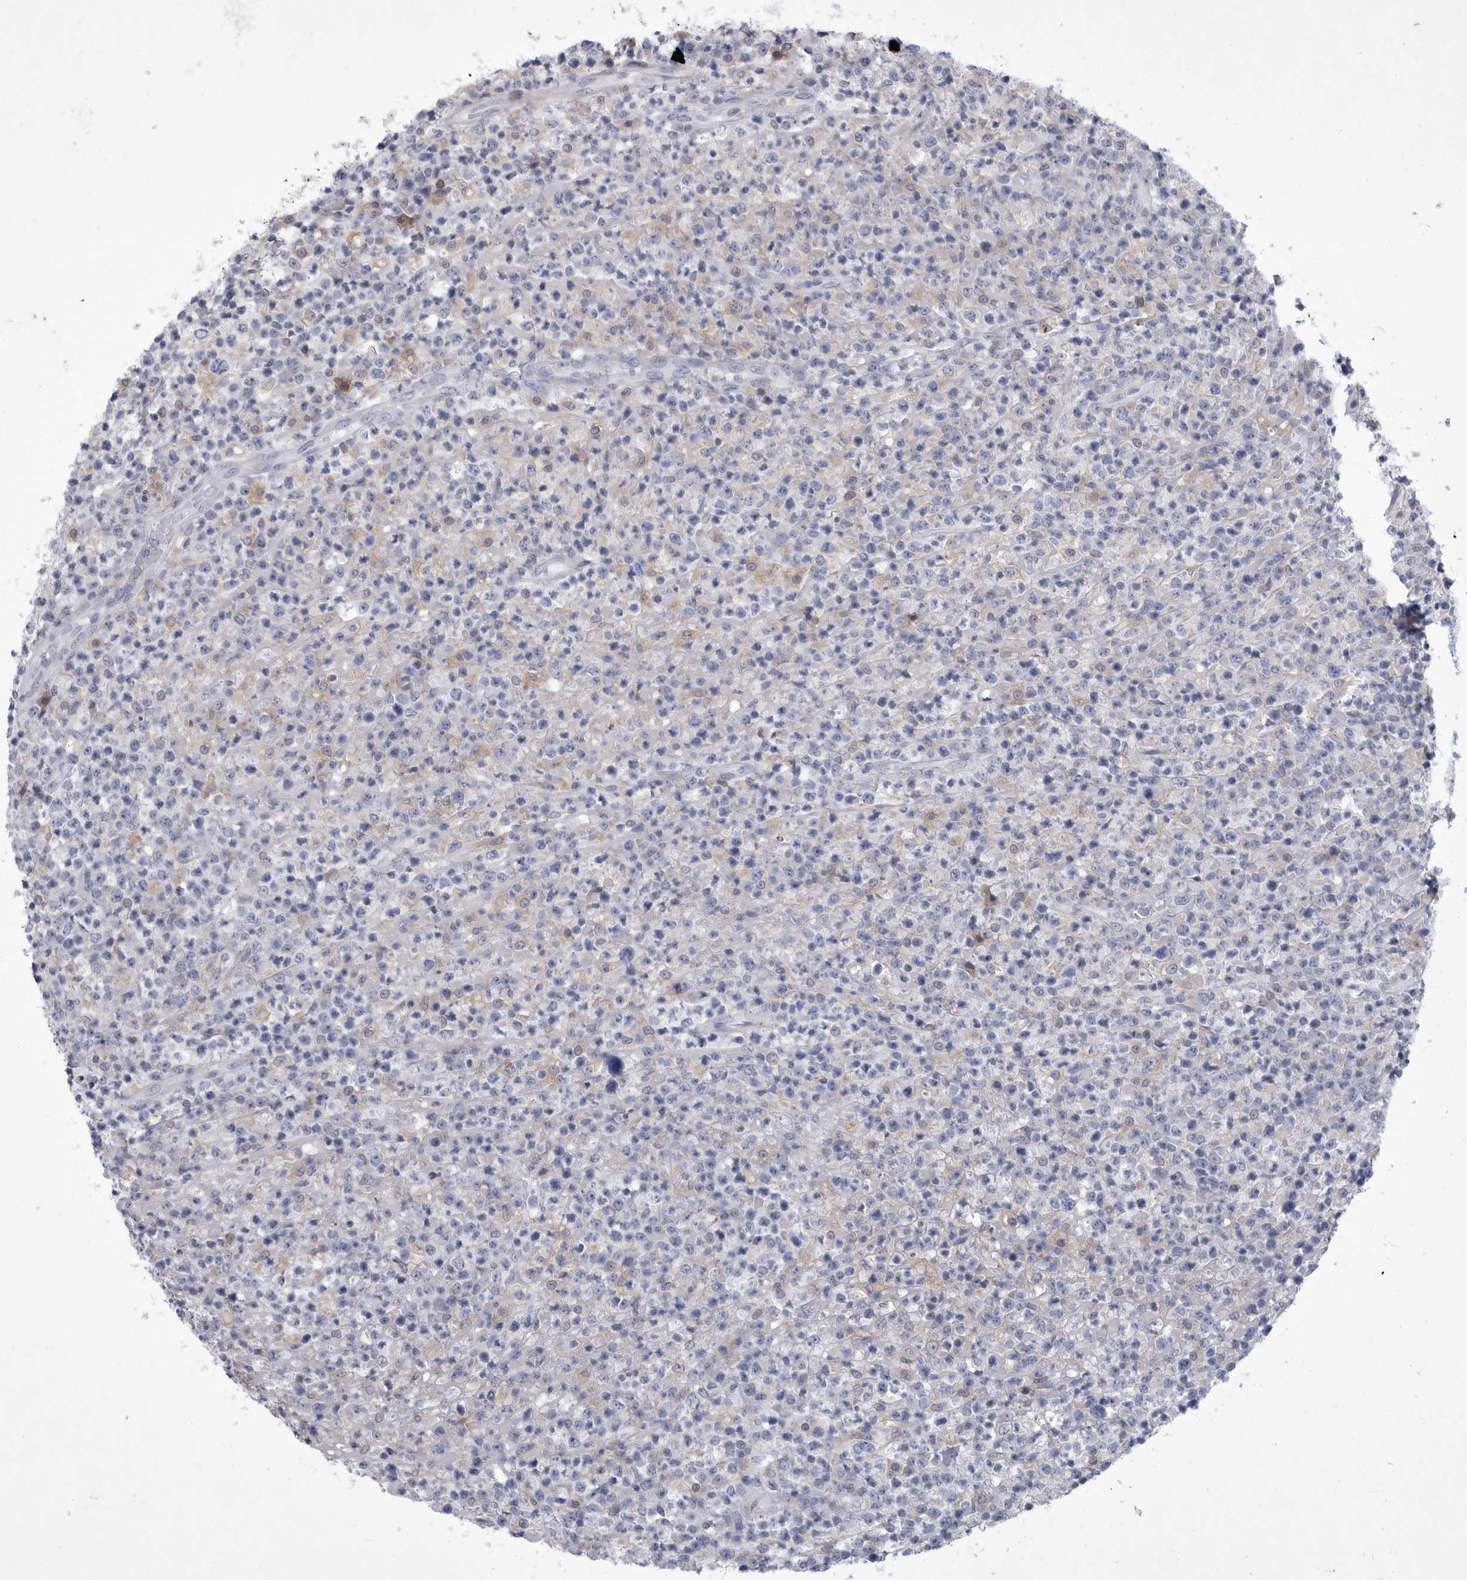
{"staining": {"intensity": "negative", "quantity": "none", "location": "none"}, "tissue": "lymphoma", "cell_type": "Tumor cells", "image_type": "cancer", "snomed": [{"axis": "morphology", "description": "Malignant lymphoma, non-Hodgkin's type, High grade"}, {"axis": "topography", "description": "Colon"}], "caption": "Immunohistochemistry histopathology image of lymphoma stained for a protein (brown), which displays no staining in tumor cells. The staining is performed using DAB (3,3'-diaminobenzidine) brown chromogen with nuclei counter-stained in using hematoxylin.", "gene": "SIGLEC10", "patient": {"sex": "female", "age": 53}}